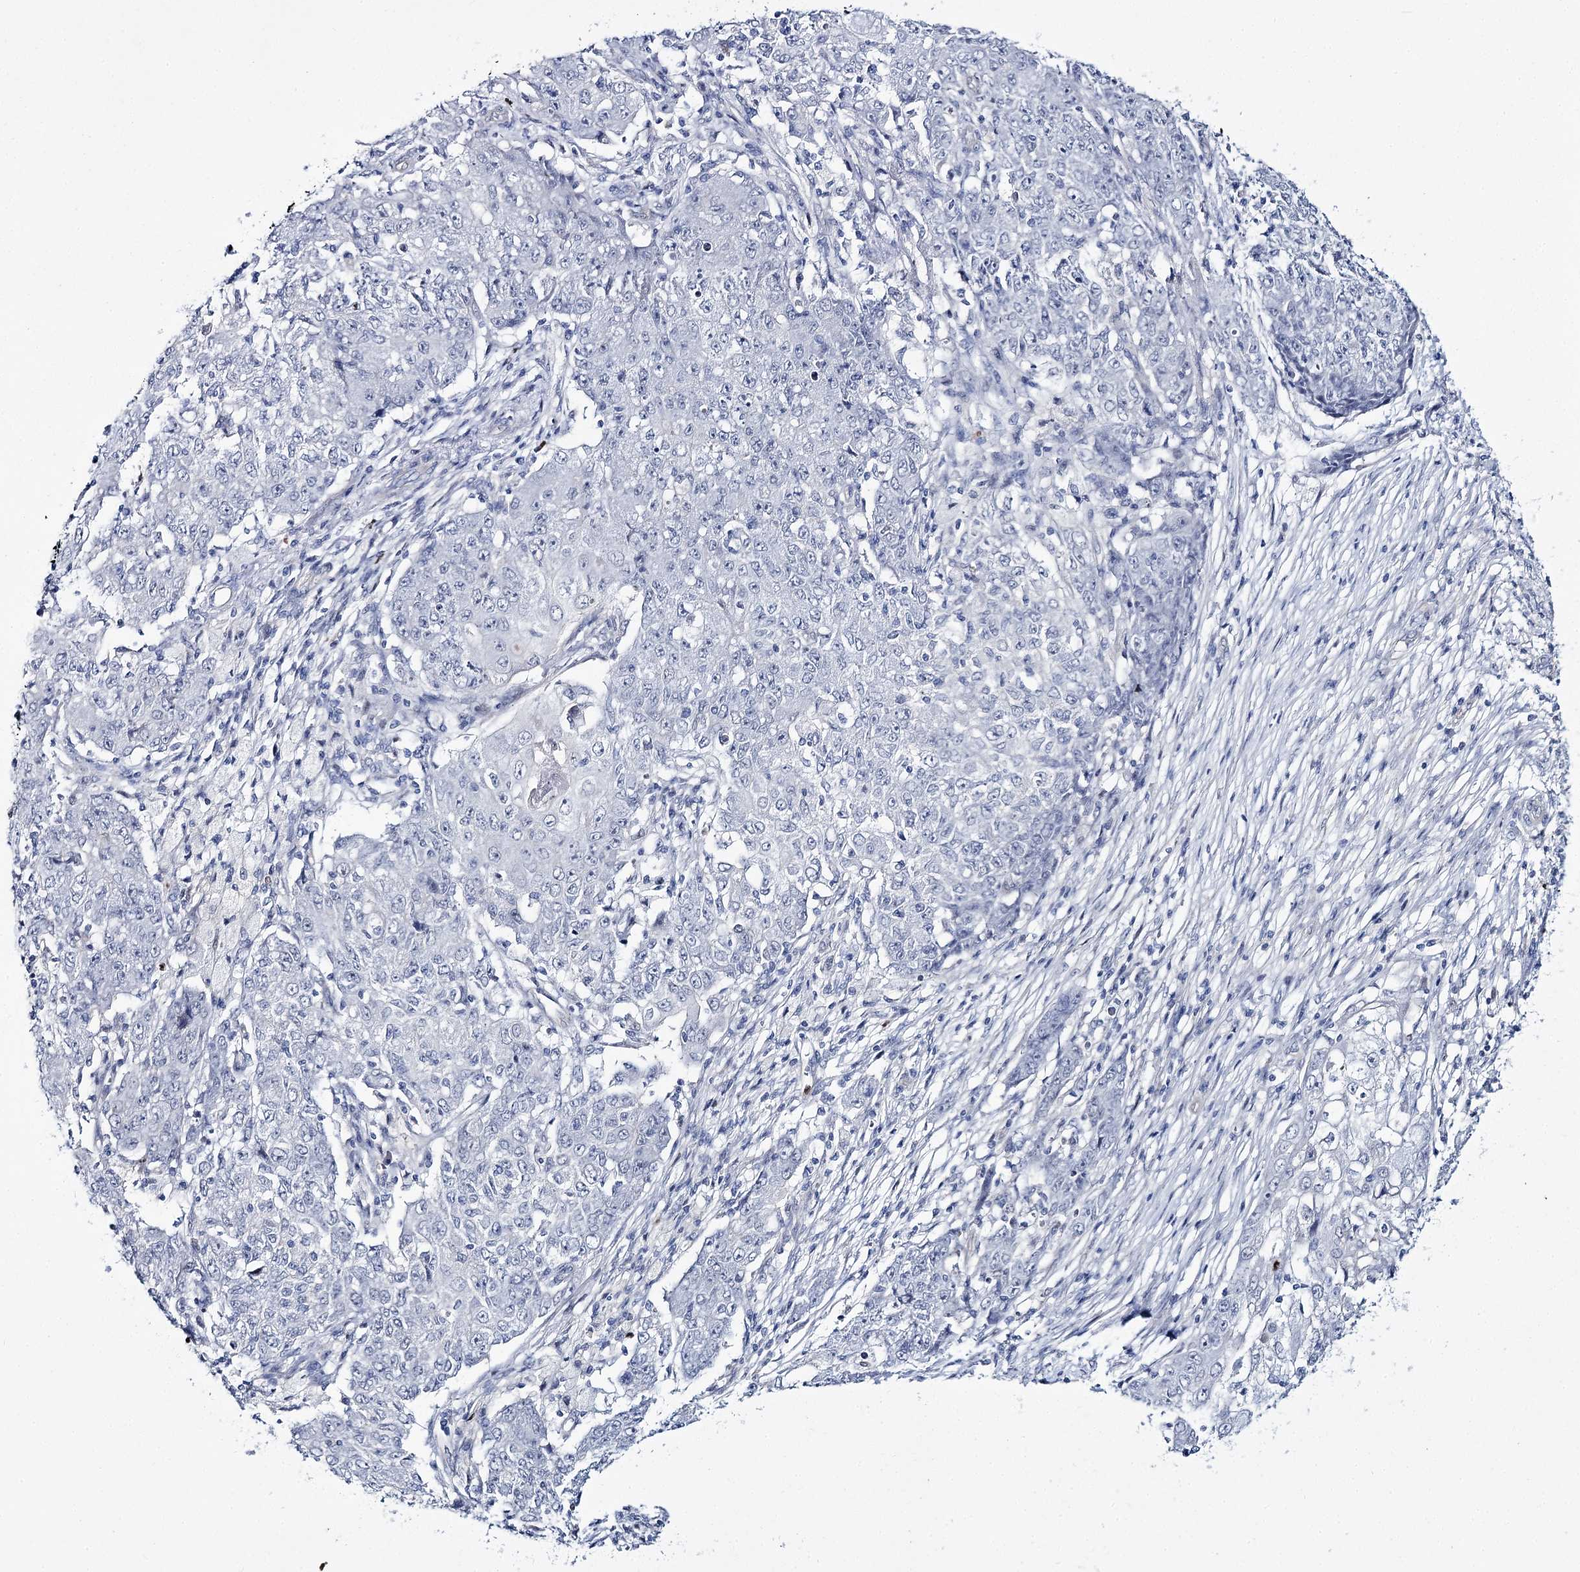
{"staining": {"intensity": "negative", "quantity": "none", "location": "none"}, "tissue": "ovarian cancer", "cell_type": "Tumor cells", "image_type": "cancer", "snomed": [{"axis": "morphology", "description": "Carcinoma, endometroid"}, {"axis": "topography", "description": "Ovary"}], "caption": "A micrograph of human endometroid carcinoma (ovarian) is negative for staining in tumor cells.", "gene": "THAP6", "patient": {"sex": "female", "age": 42}}